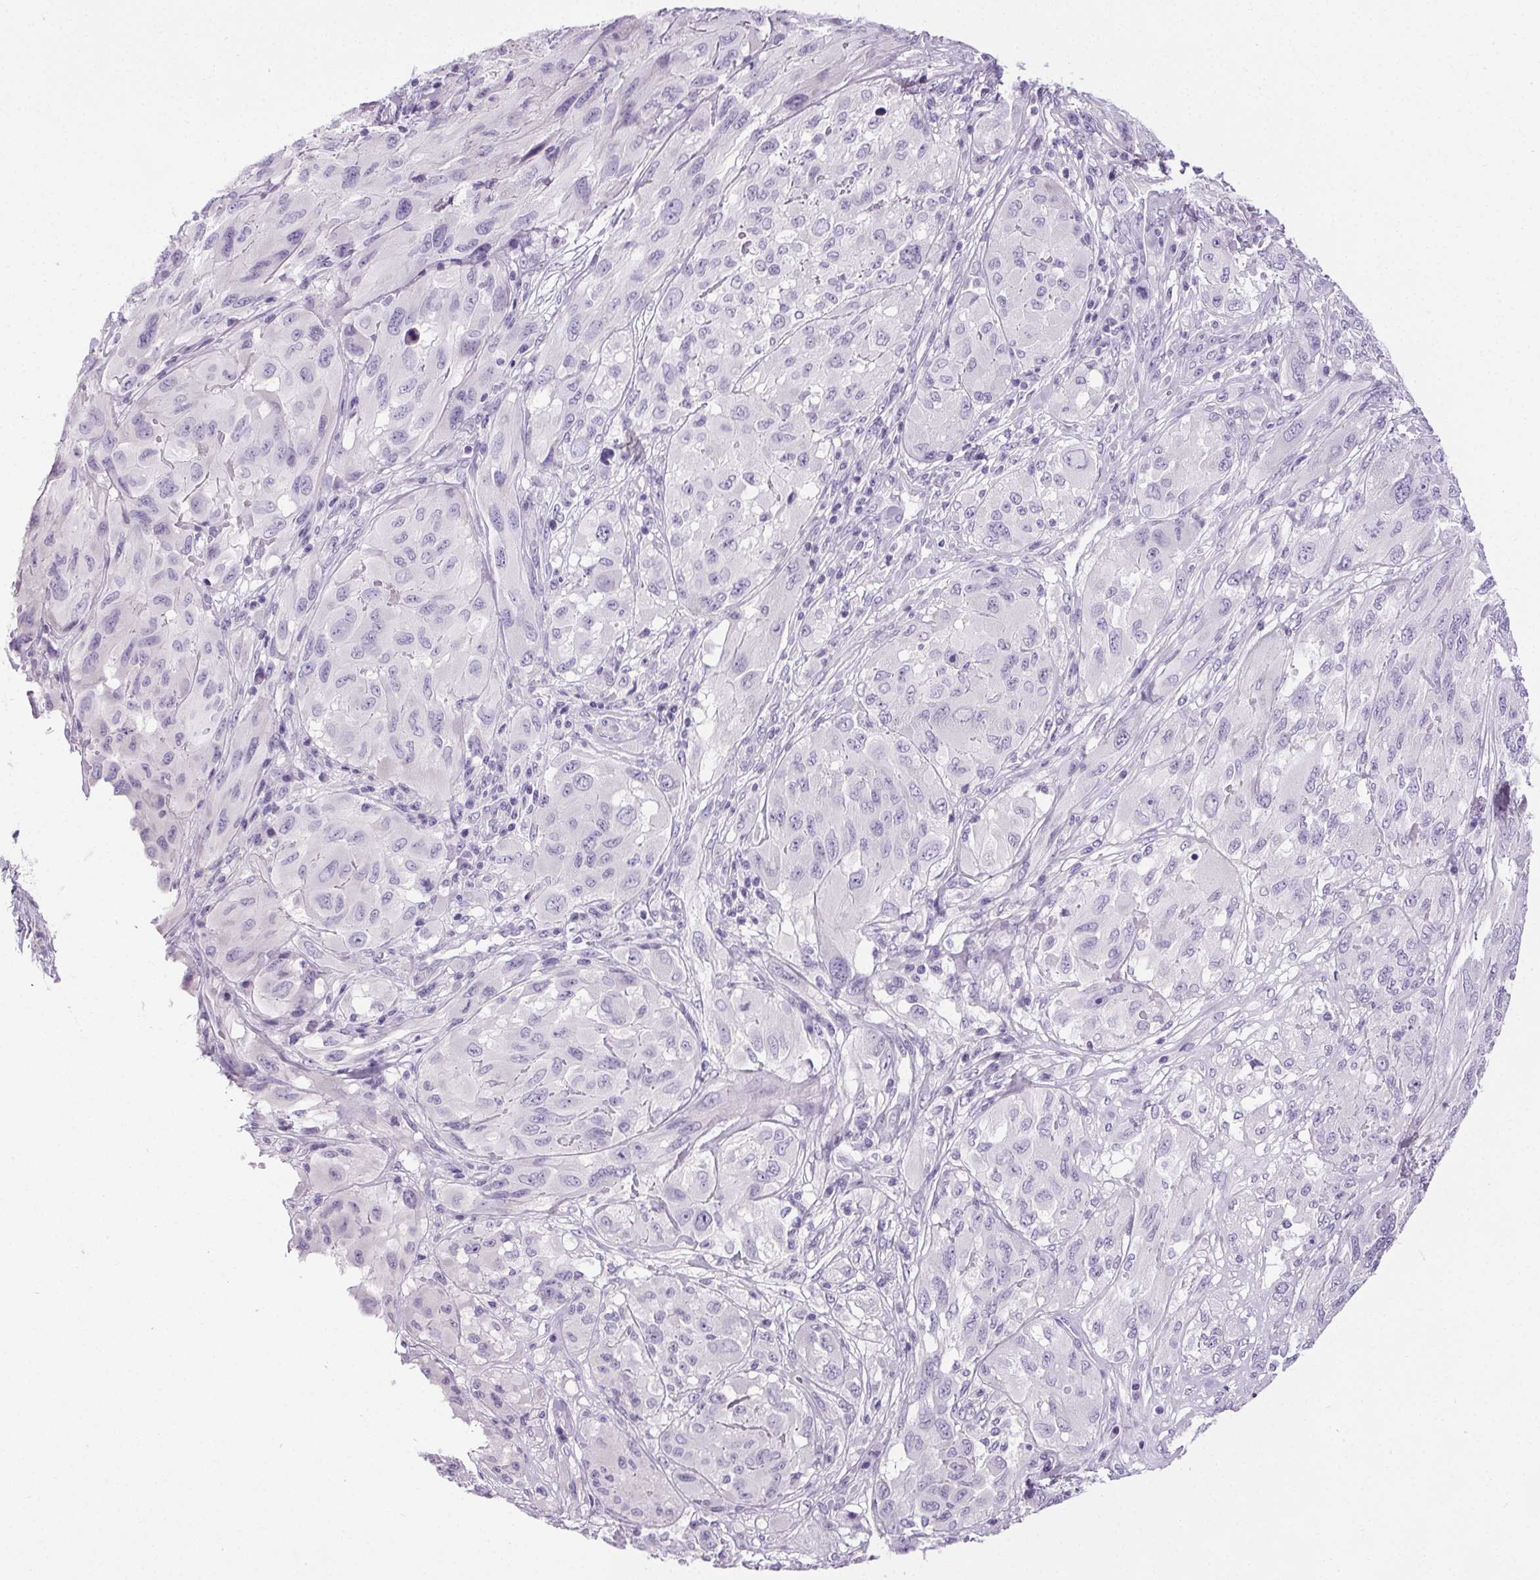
{"staining": {"intensity": "negative", "quantity": "none", "location": "none"}, "tissue": "melanoma", "cell_type": "Tumor cells", "image_type": "cancer", "snomed": [{"axis": "morphology", "description": "Malignant melanoma, NOS"}, {"axis": "topography", "description": "Skin"}], "caption": "Micrograph shows no protein staining in tumor cells of malignant melanoma tissue.", "gene": "ELAVL2", "patient": {"sex": "female", "age": 91}}